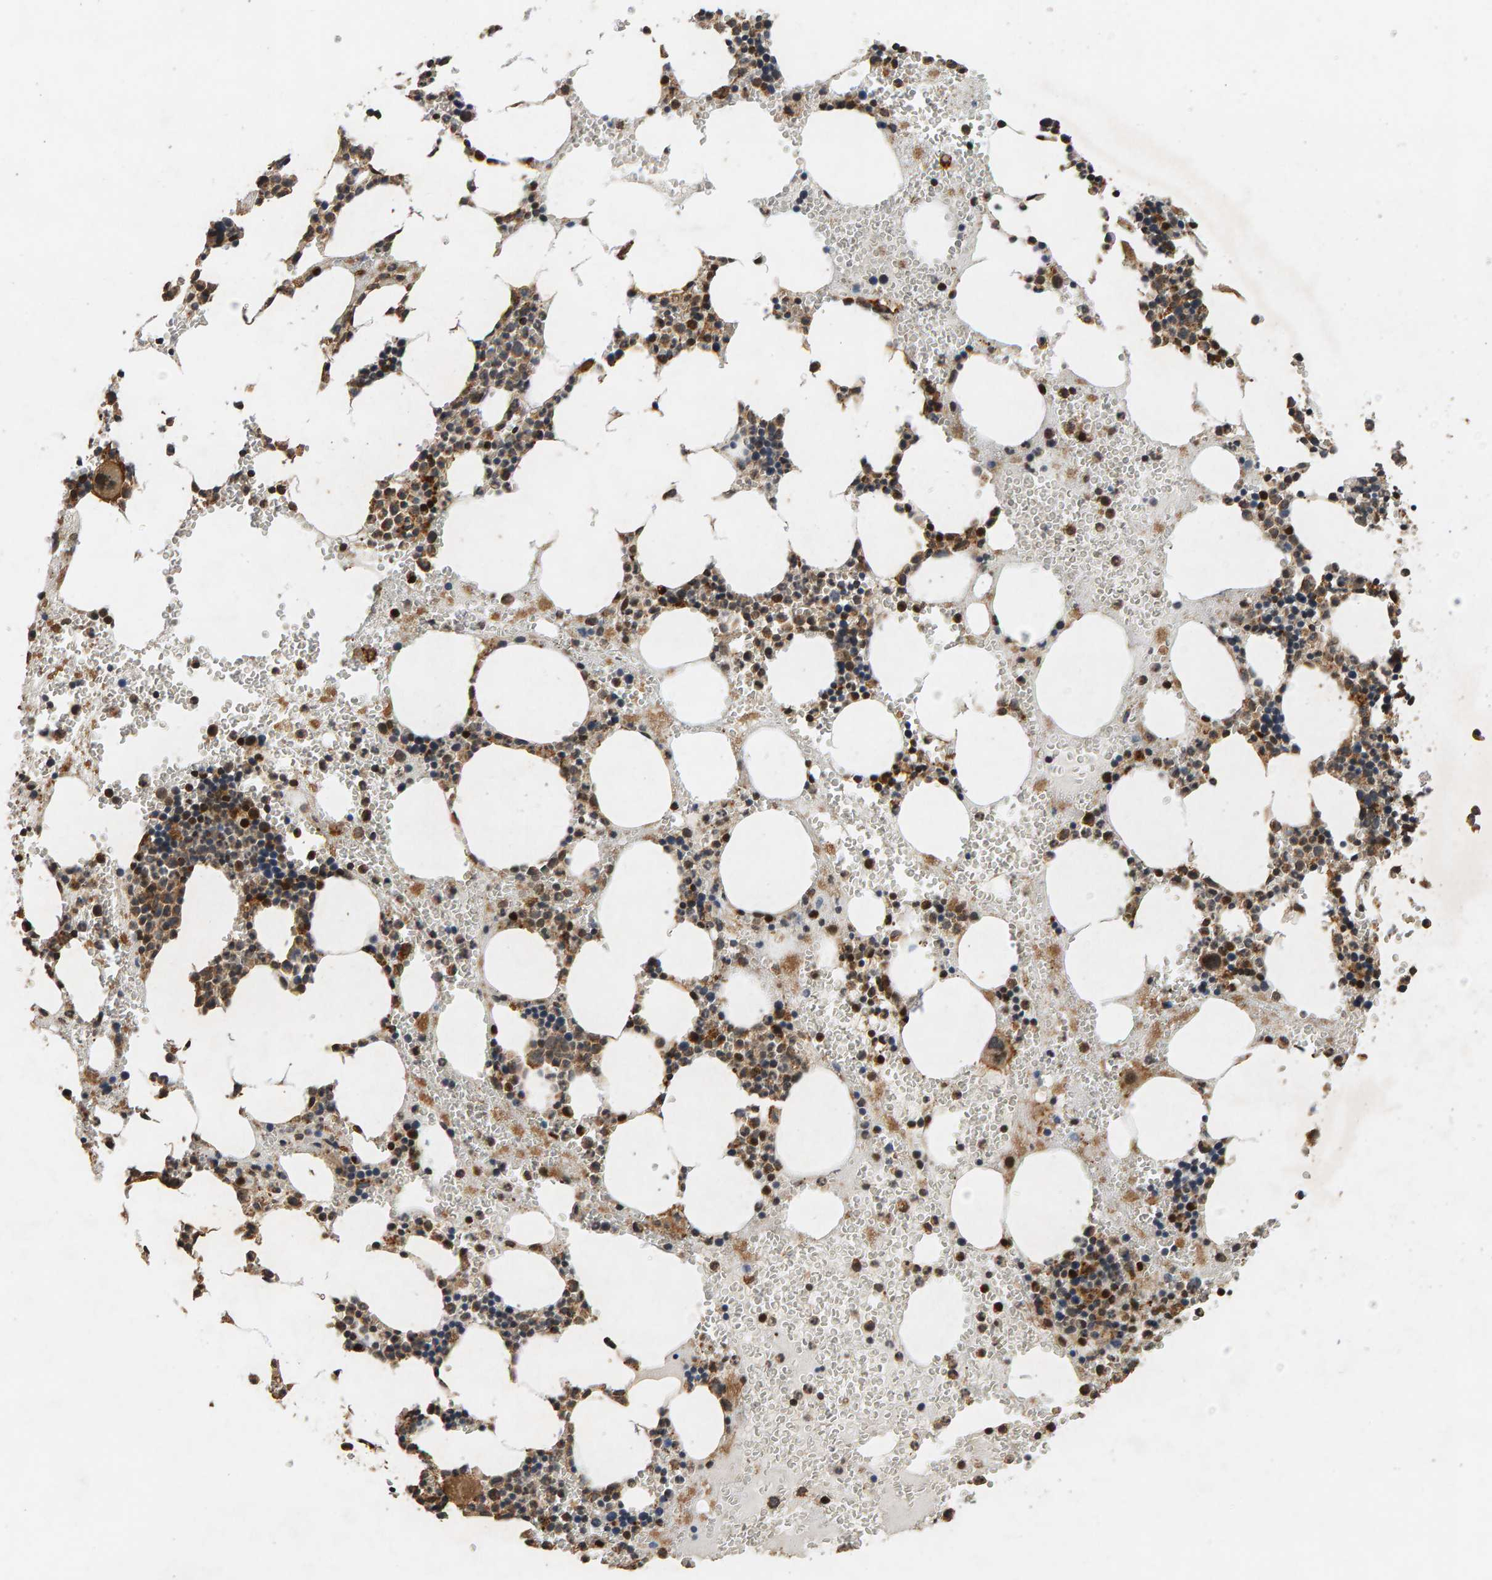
{"staining": {"intensity": "moderate", "quantity": ">75%", "location": "cytoplasmic/membranous"}, "tissue": "bone marrow", "cell_type": "Hematopoietic cells", "image_type": "normal", "snomed": [{"axis": "morphology", "description": "Normal tissue, NOS"}, {"axis": "morphology", "description": "Inflammation, NOS"}, {"axis": "topography", "description": "Bone marrow"}], "caption": "Bone marrow stained with immunohistochemistry (IHC) demonstrates moderate cytoplasmic/membranous staining in about >75% of hematopoietic cells. (IHC, brightfield microscopy, high magnification).", "gene": "GSTK1", "patient": {"sex": "female", "age": 67}}